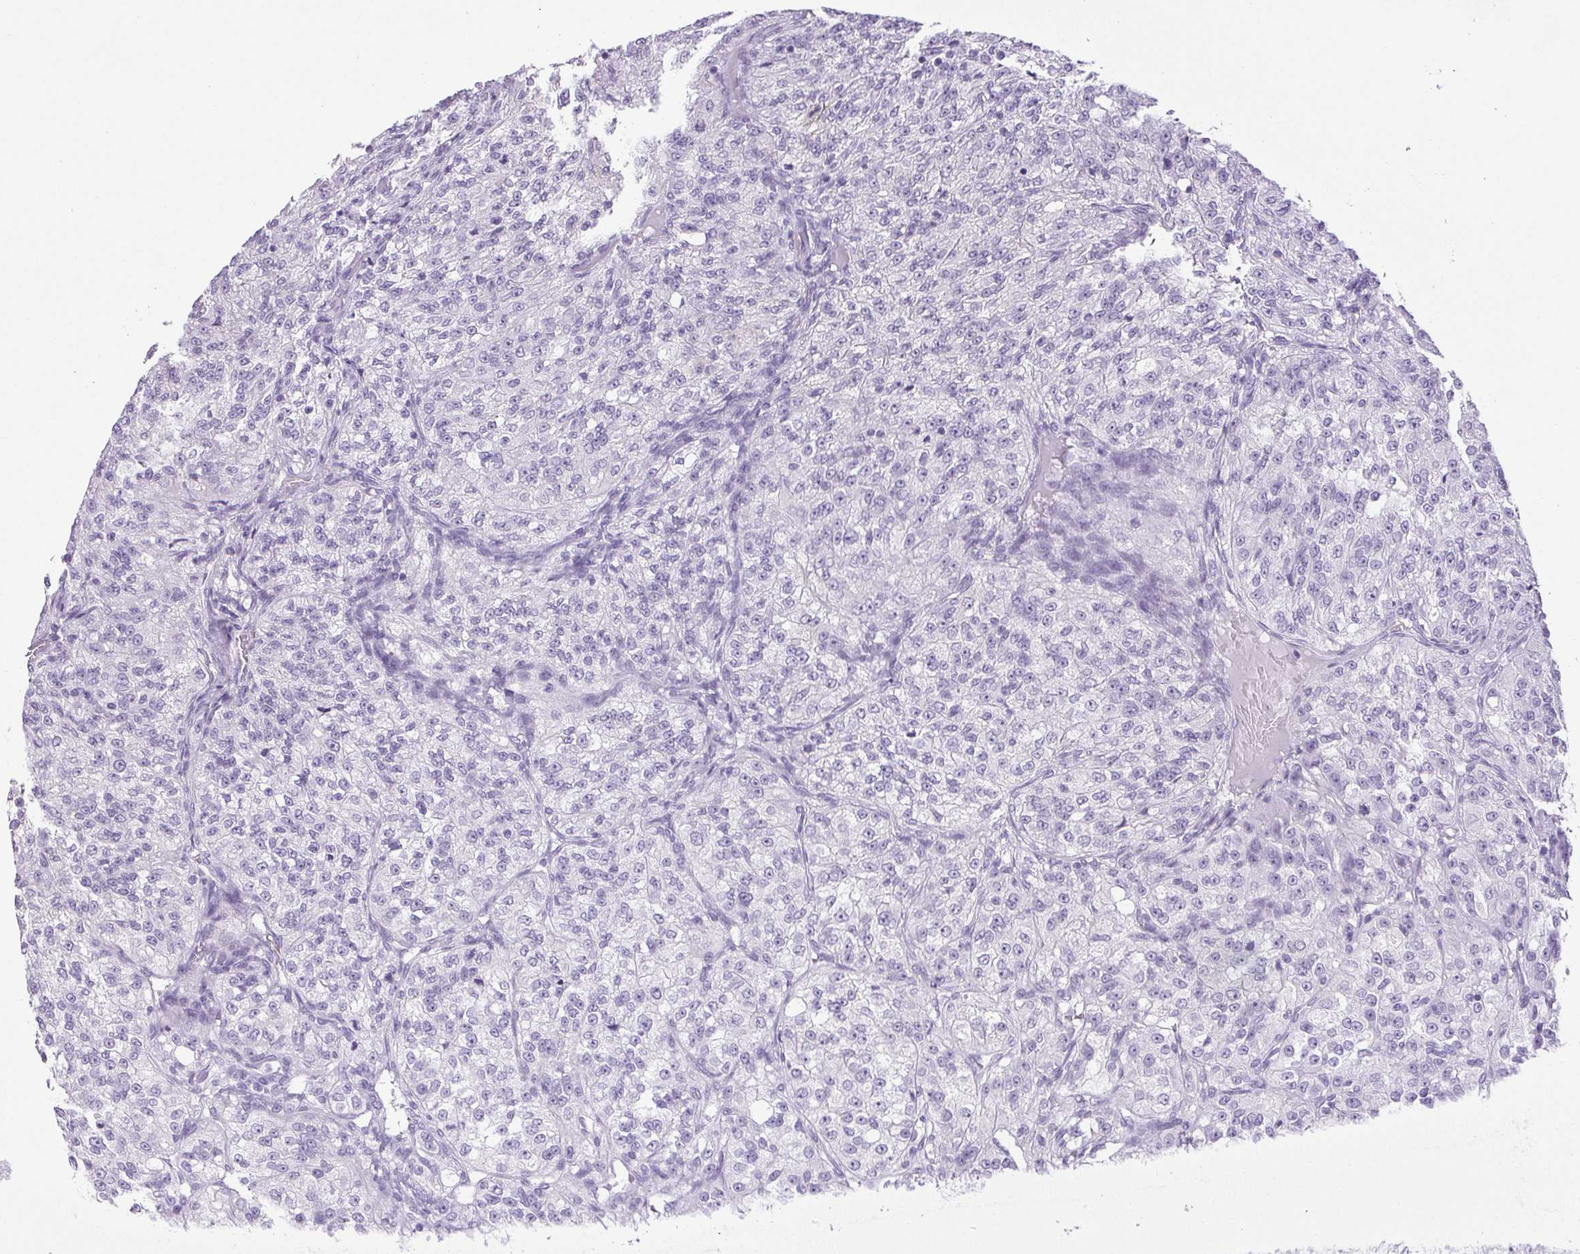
{"staining": {"intensity": "negative", "quantity": "none", "location": "none"}, "tissue": "renal cancer", "cell_type": "Tumor cells", "image_type": "cancer", "snomed": [{"axis": "morphology", "description": "Adenocarcinoma, NOS"}, {"axis": "topography", "description": "Kidney"}], "caption": "An immunohistochemistry (IHC) image of adenocarcinoma (renal) is shown. There is no staining in tumor cells of adenocarcinoma (renal).", "gene": "HLA-G", "patient": {"sex": "female", "age": 63}}